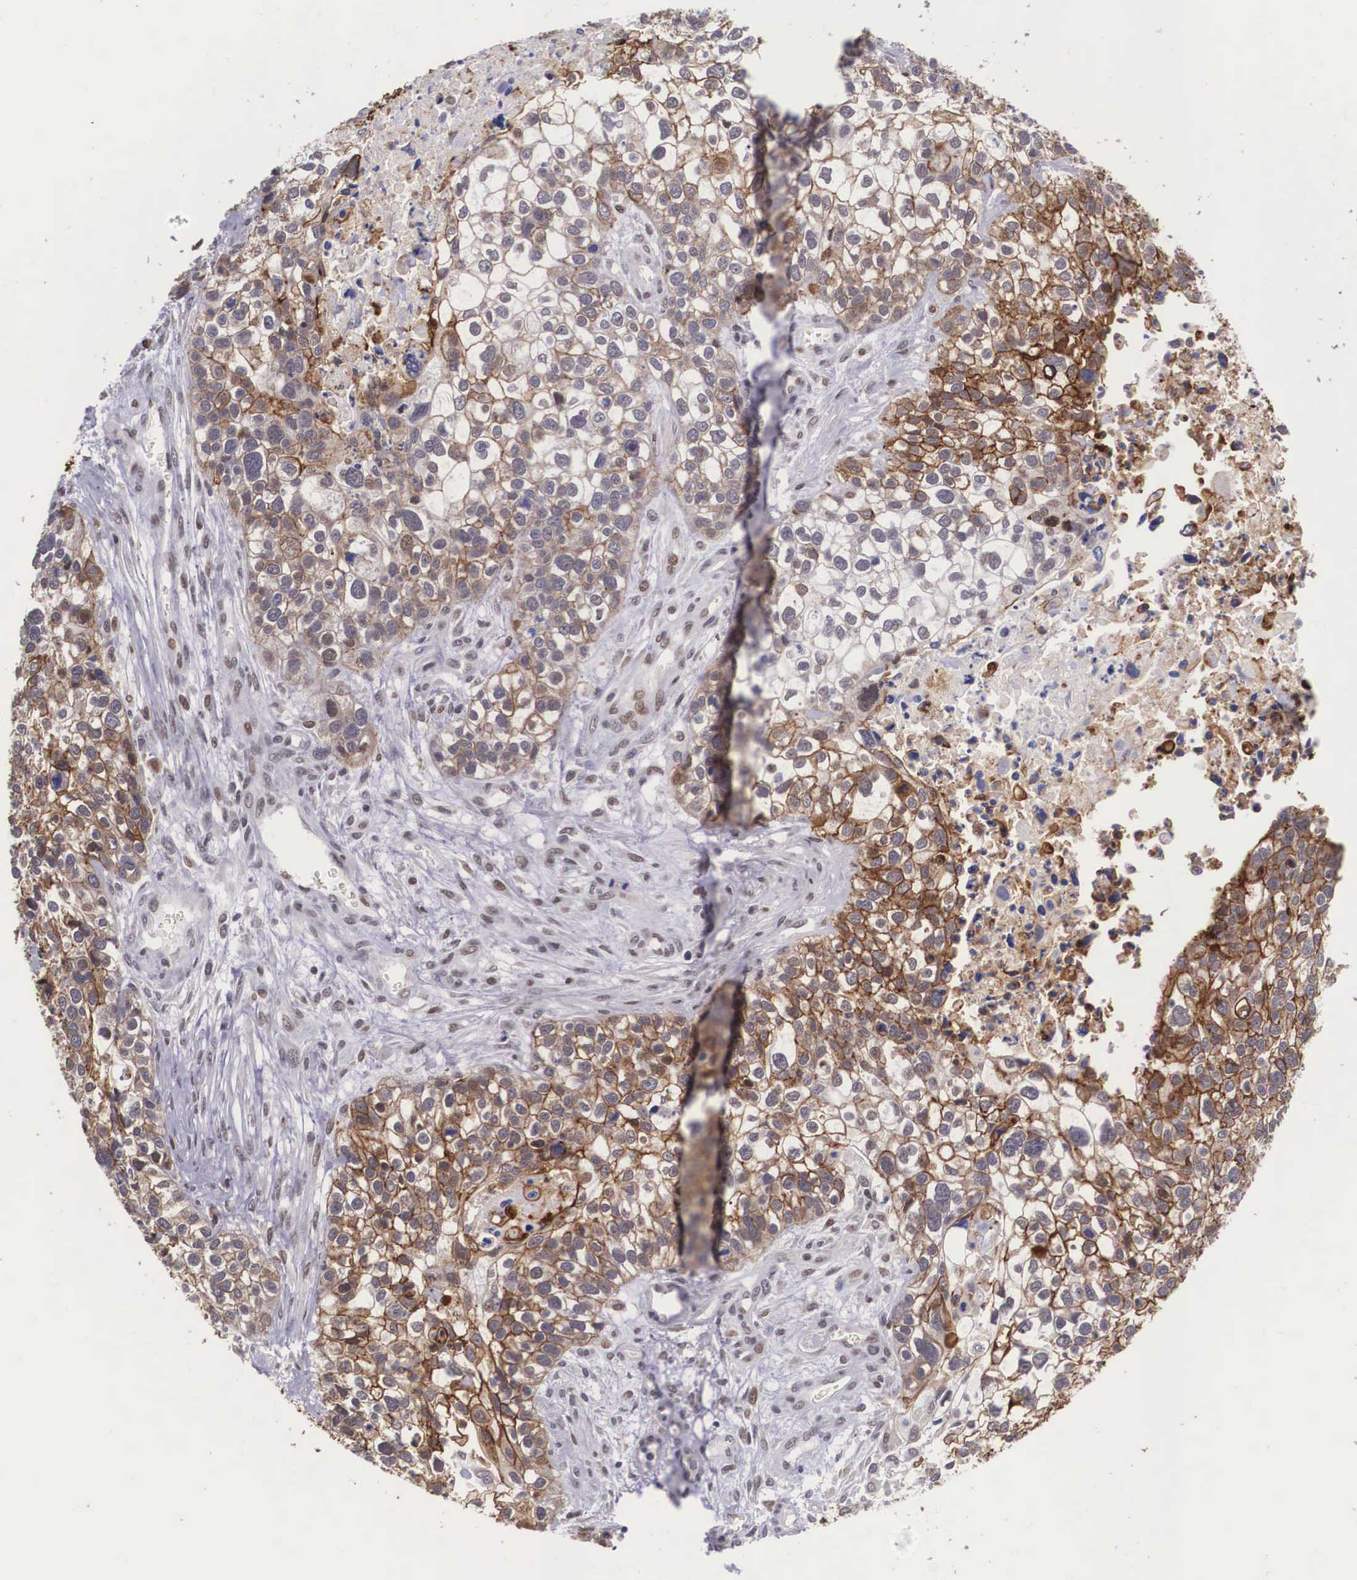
{"staining": {"intensity": "moderate", "quantity": "25%-75%", "location": "cytoplasmic/membranous"}, "tissue": "lung cancer", "cell_type": "Tumor cells", "image_type": "cancer", "snomed": [{"axis": "morphology", "description": "Squamous cell carcinoma, NOS"}, {"axis": "topography", "description": "Lymph node"}, {"axis": "topography", "description": "Lung"}], "caption": "An immunohistochemistry image of neoplastic tissue is shown. Protein staining in brown shows moderate cytoplasmic/membranous positivity in lung cancer within tumor cells.", "gene": "SLC25A21", "patient": {"sex": "male", "age": 74}}